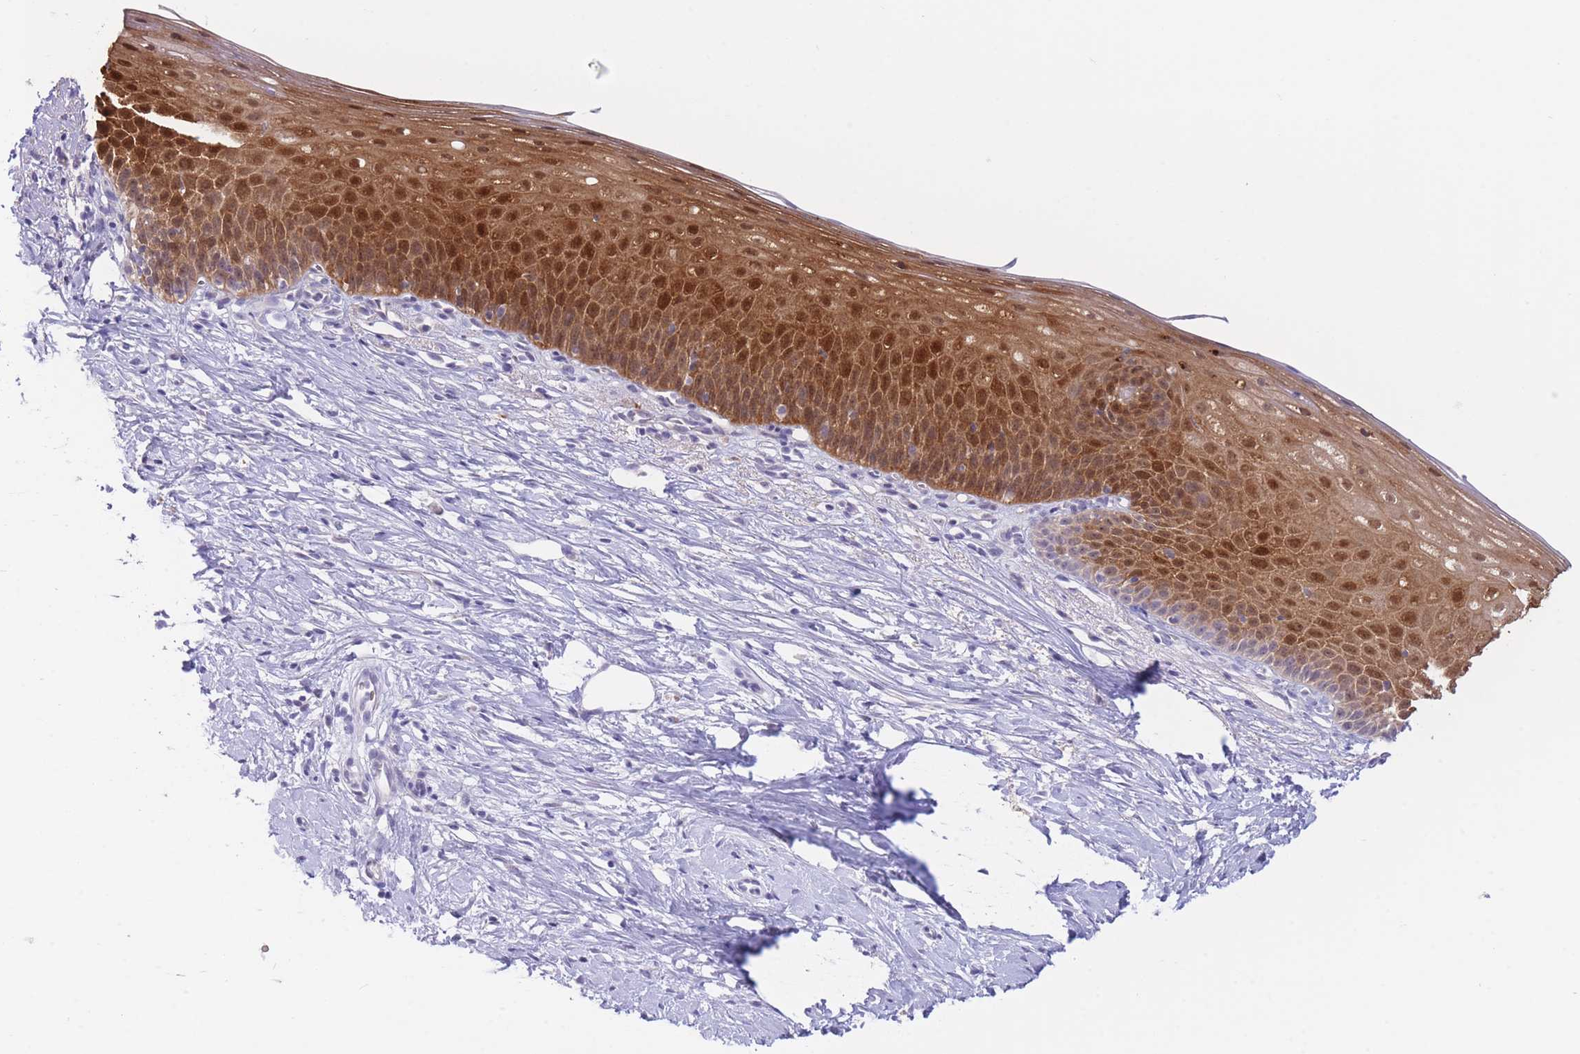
{"staining": {"intensity": "negative", "quantity": "none", "location": "none"}, "tissue": "cervix", "cell_type": "Glandular cells", "image_type": "normal", "snomed": [{"axis": "morphology", "description": "Normal tissue, NOS"}, {"axis": "topography", "description": "Cervix"}], "caption": "Immunohistochemical staining of unremarkable cervix shows no significant staining in glandular cells.", "gene": "FBXO46", "patient": {"sex": "female", "age": 57}}